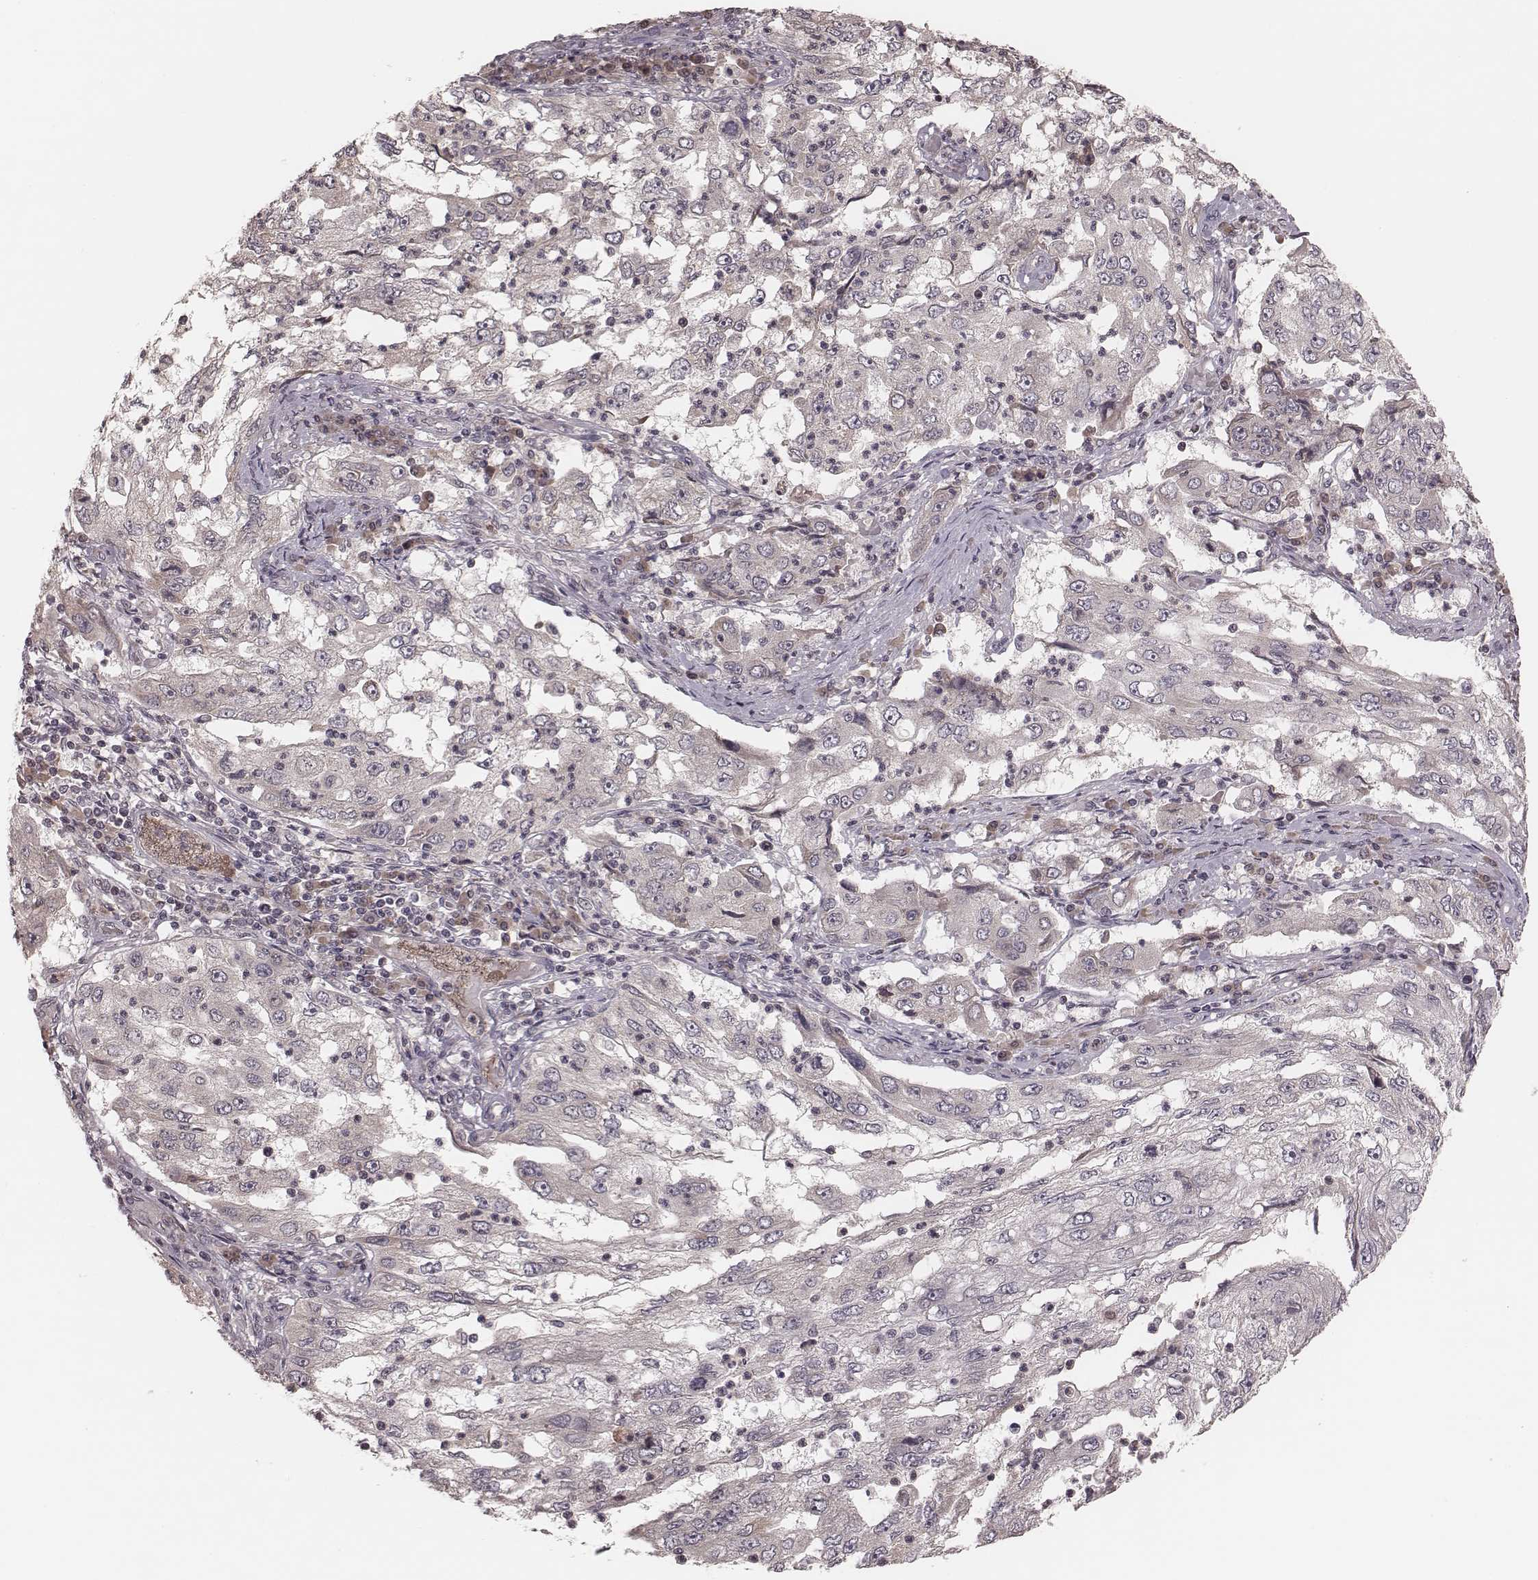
{"staining": {"intensity": "negative", "quantity": "none", "location": "none"}, "tissue": "cervical cancer", "cell_type": "Tumor cells", "image_type": "cancer", "snomed": [{"axis": "morphology", "description": "Squamous cell carcinoma, NOS"}, {"axis": "topography", "description": "Cervix"}], "caption": "An immunohistochemistry (IHC) histopathology image of squamous cell carcinoma (cervical) is shown. There is no staining in tumor cells of squamous cell carcinoma (cervical).", "gene": "IL5", "patient": {"sex": "female", "age": 36}}